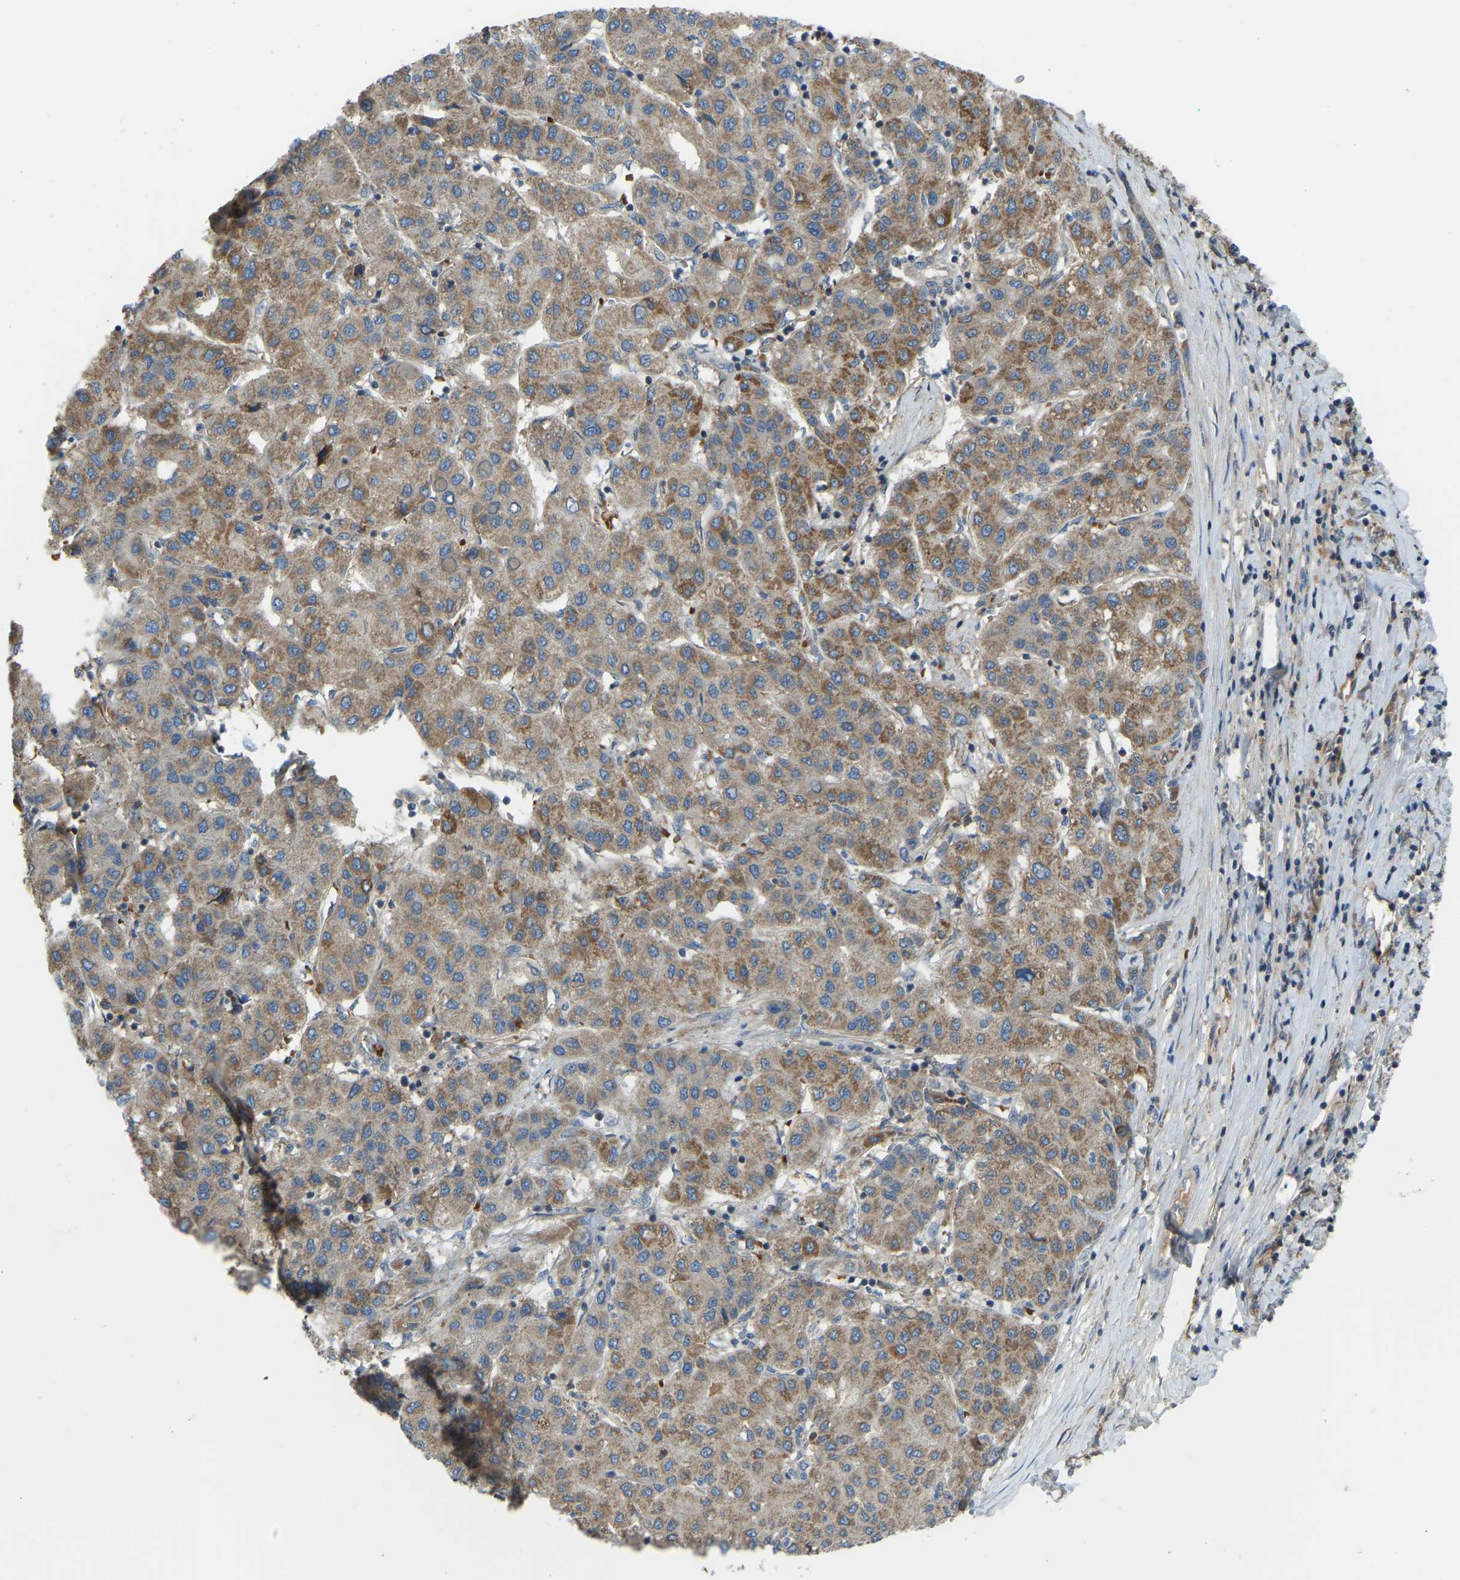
{"staining": {"intensity": "moderate", "quantity": ">75%", "location": "cytoplasmic/membranous"}, "tissue": "liver cancer", "cell_type": "Tumor cells", "image_type": "cancer", "snomed": [{"axis": "morphology", "description": "Carcinoma, Hepatocellular, NOS"}, {"axis": "topography", "description": "Liver"}], "caption": "Human liver cancer stained with a brown dye reveals moderate cytoplasmic/membranous positive staining in approximately >75% of tumor cells.", "gene": "ZNF71", "patient": {"sex": "male", "age": 65}}